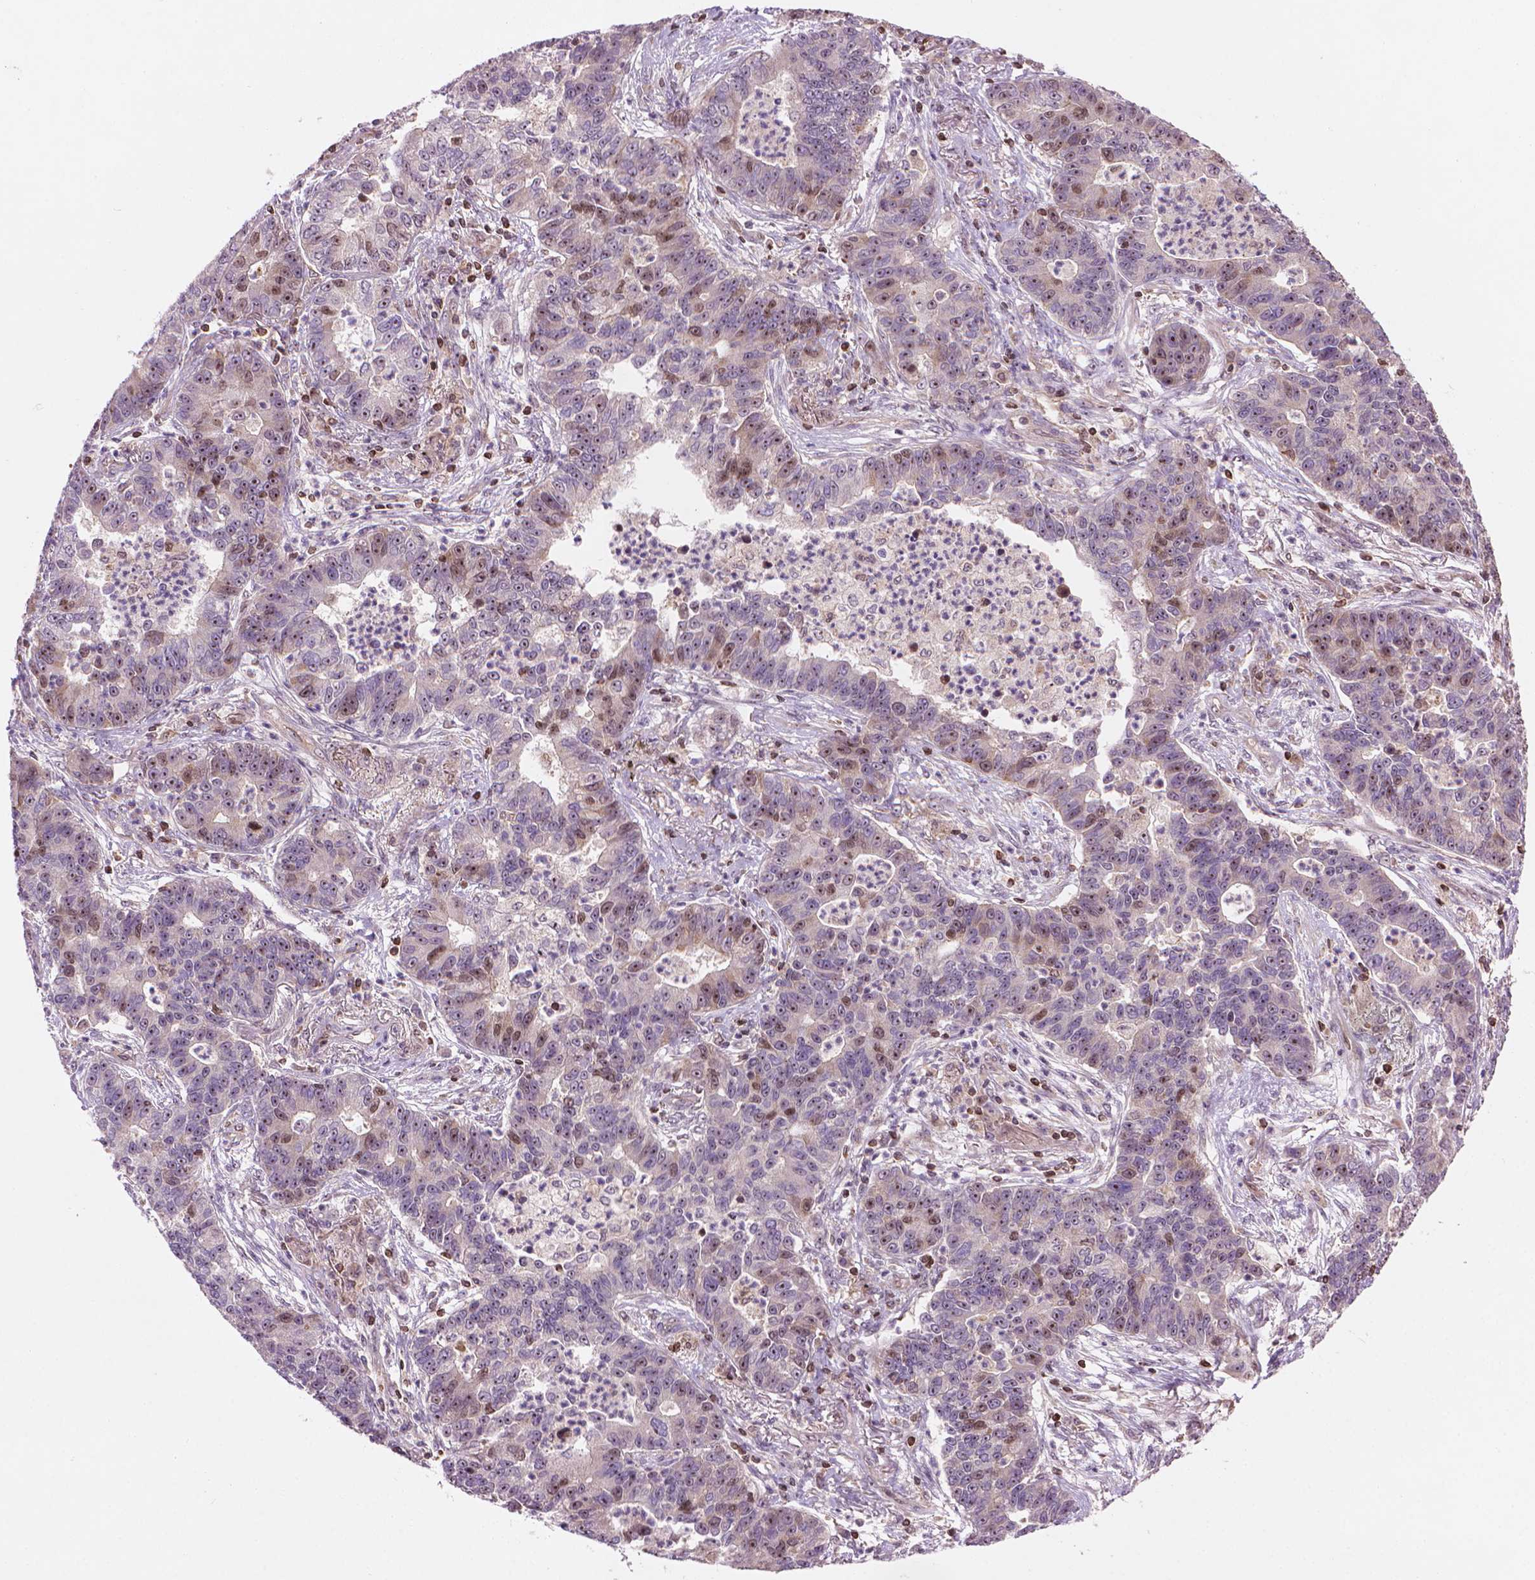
{"staining": {"intensity": "moderate", "quantity": "25%-75%", "location": "nuclear"}, "tissue": "lung cancer", "cell_type": "Tumor cells", "image_type": "cancer", "snomed": [{"axis": "morphology", "description": "Adenocarcinoma, NOS"}, {"axis": "topography", "description": "Lung"}], "caption": "Protein expression by immunohistochemistry demonstrates moderate nuclear expression in about 25%-75% of tumor cells in lung cancer (adenocarcinoma). (DAB IHC with brightfield microscopy, high magnification).", "gene": "SMC2", "patient": {"sex": "female", "age": 57}}